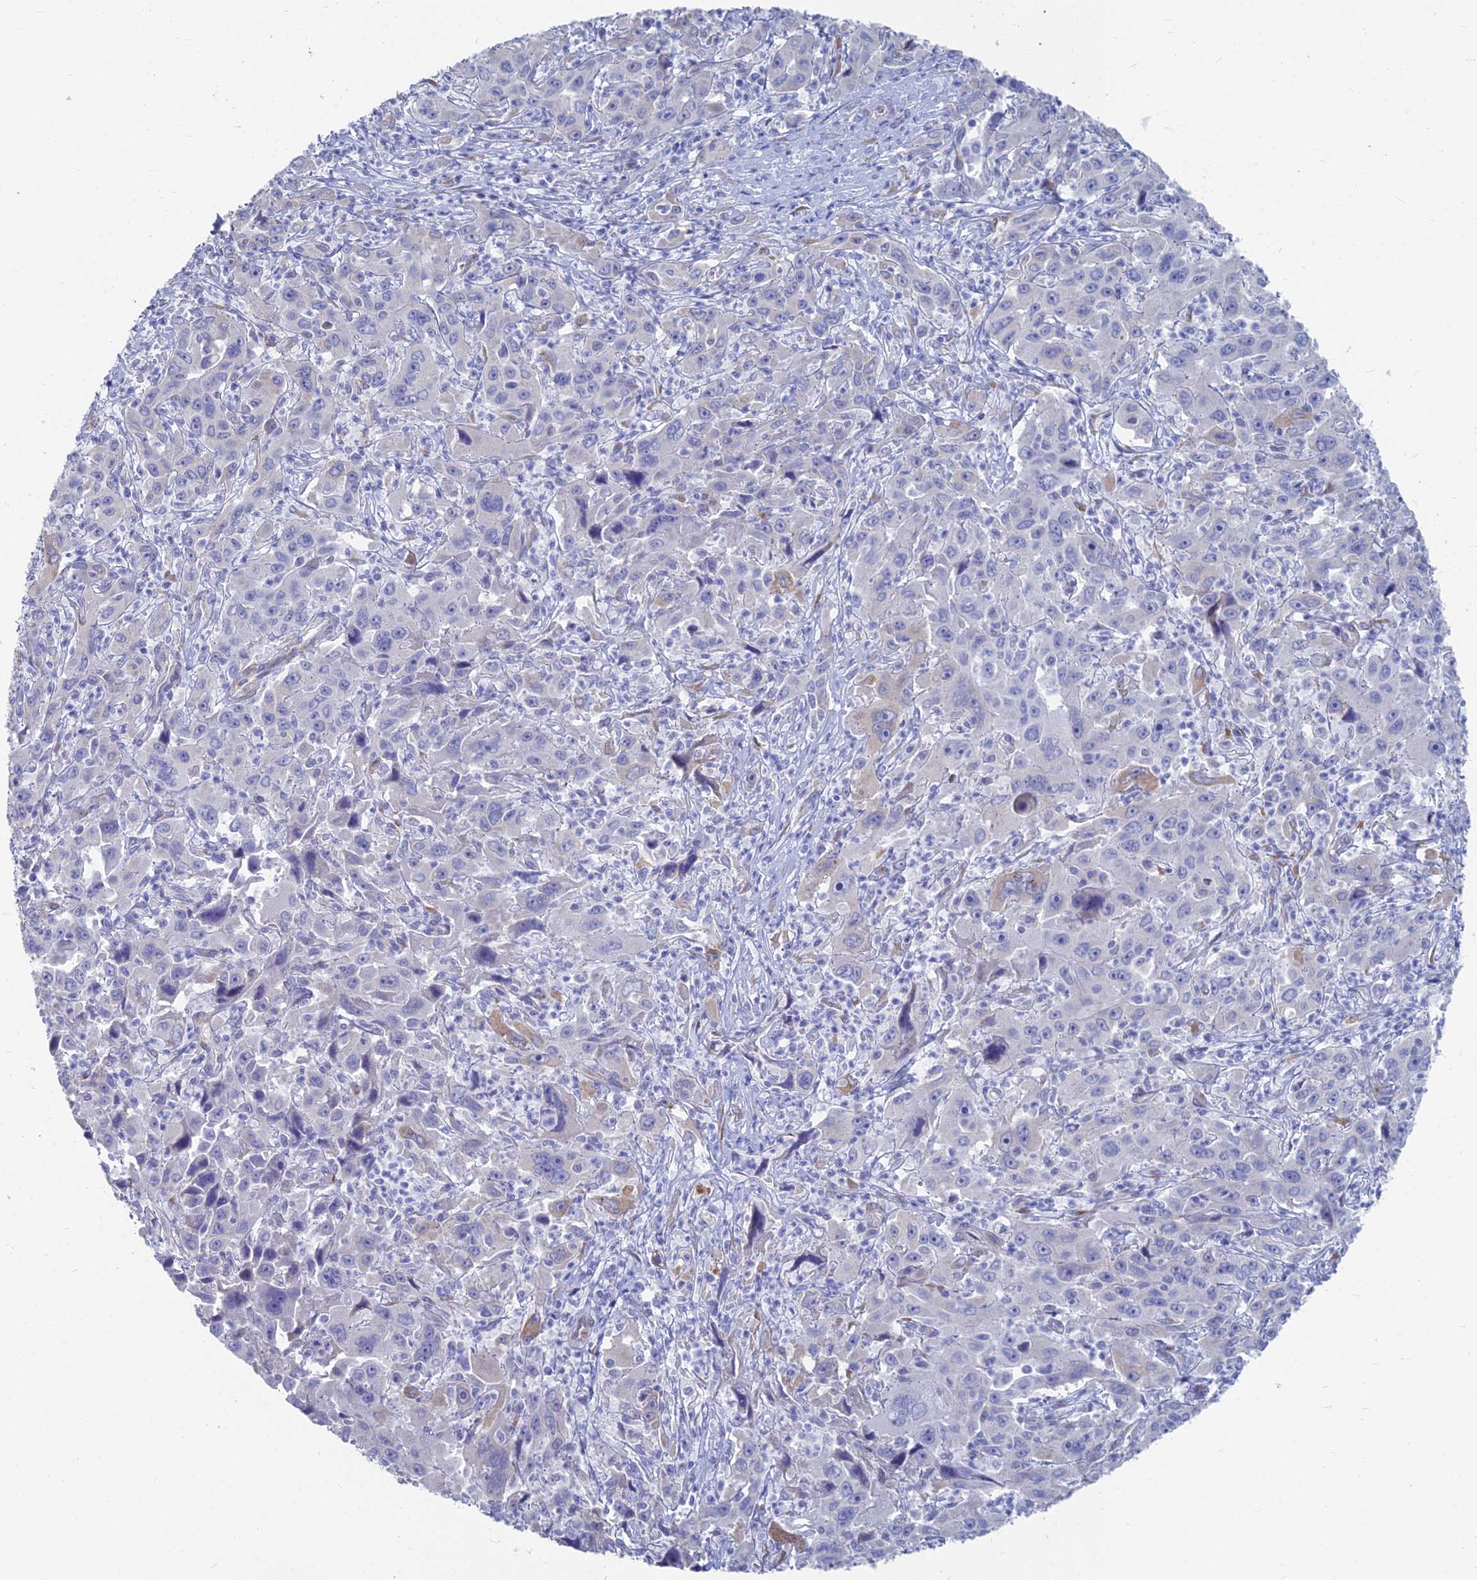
{"staining": {"intensity": "negative", "quantity": "none", "location": "none"}, "tissue": "liver cancer", "cell_type": "Tumor cells", "image_type": "cancer", "snomed": [{"axis": "morphology", "description": "Carcinoma, Hepatocellular, NOS"}, {"axis": "topography", "description": "Liver"}], "caption": "High magnification brightfield microscopy of hepatocellular carcinoma (liver) stained with DAB (brown) and counterstained with hematoxylin (blue): tumor cells show no significant expression.", "gene": "TNNT3", "patient": {"sex": "male", "age": 63}}